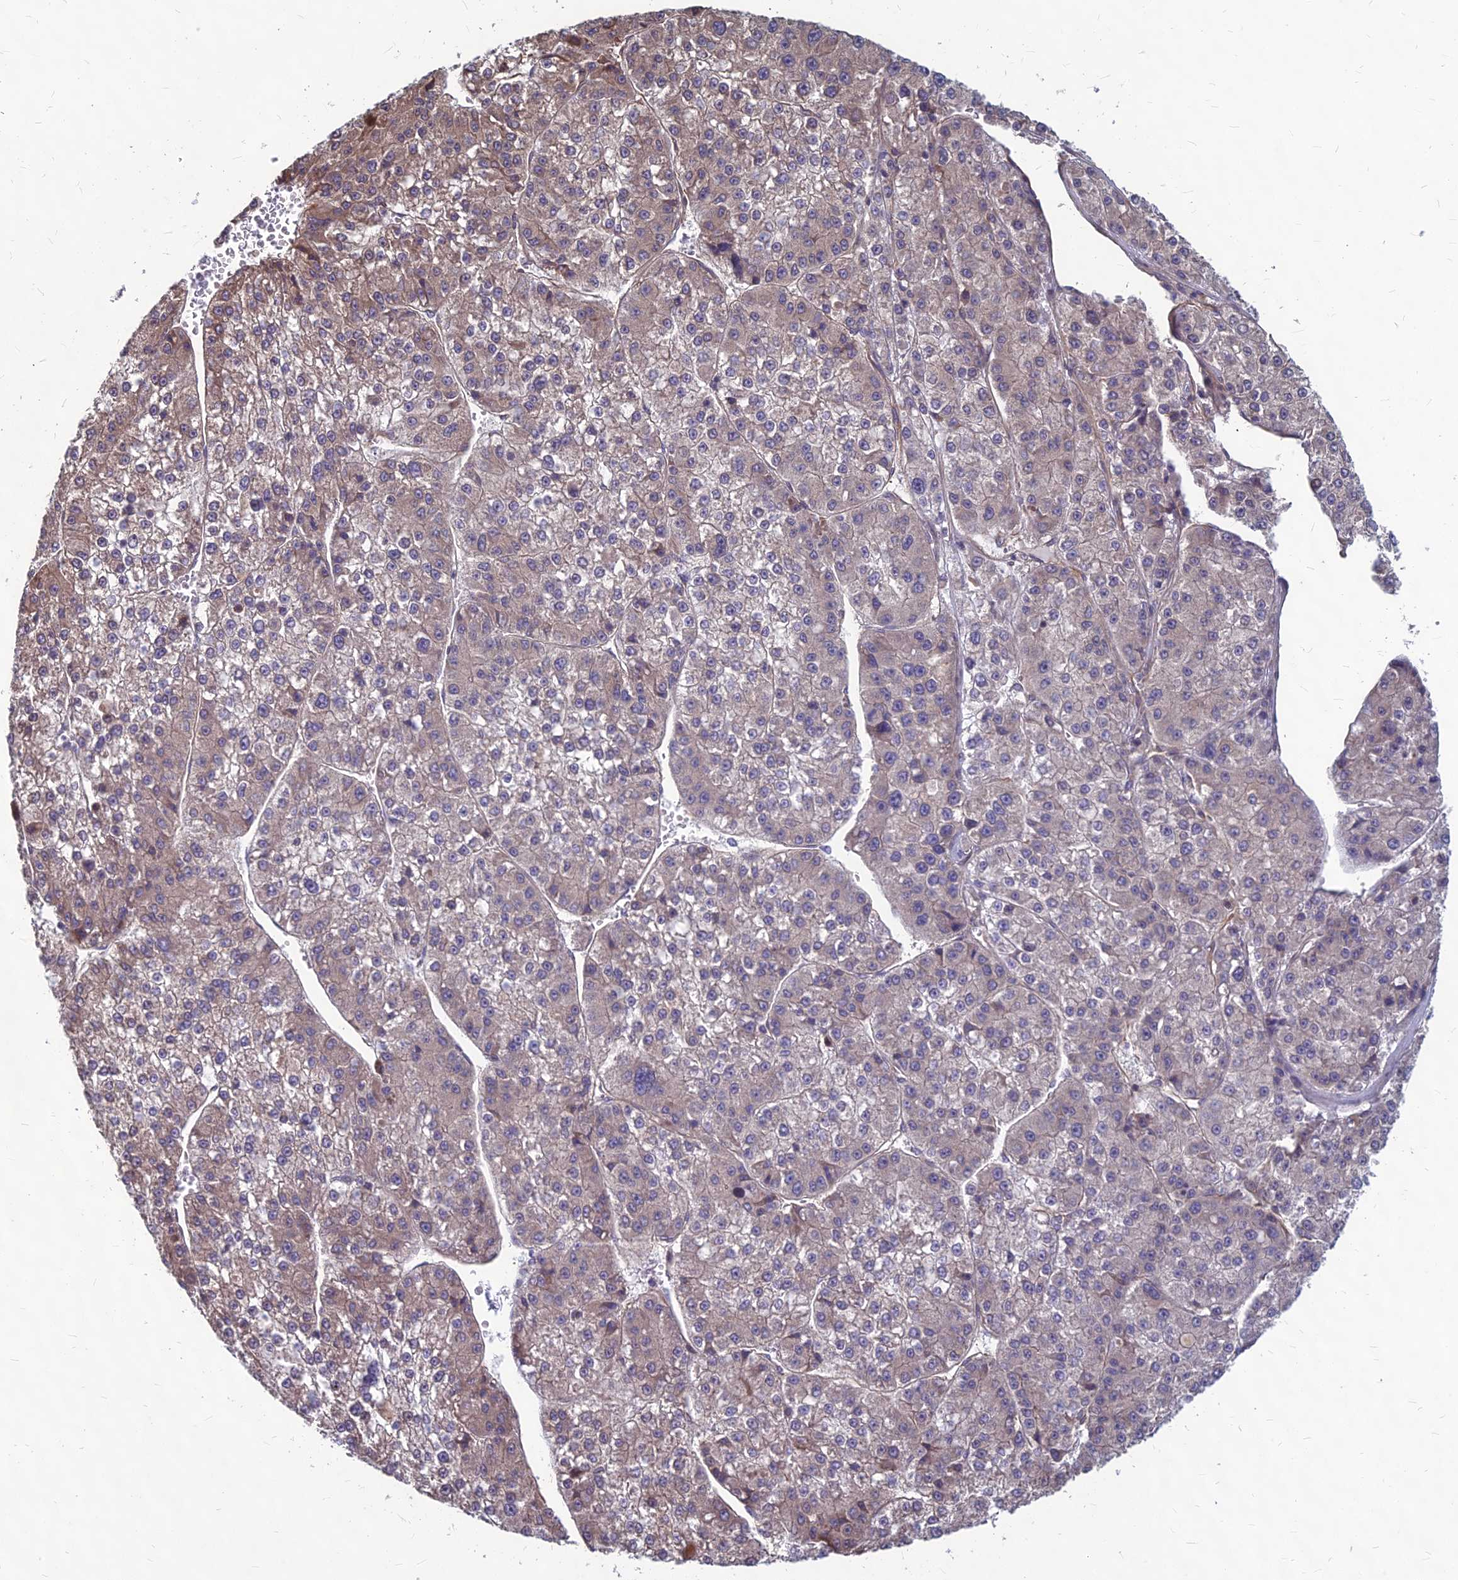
{"staining": {"intensity": "moderate", "quantity": "<25%", "location": "cytoplasmic/membranous"}, "tissue": "liver cancer", "cell_type": "Tumor cells", "image_type": "cancer", "snomed": [{"axis": "morphology", "description": "Carcinoma, Hepatocellular, NOS"}, {"axis": "topography", "description": "Liver"}], "caption": "Human liver cancer stained for a protein (brown) displays moderate cytoplasmic/membranous positive staining in about <25% of tumor cells.", "gene": "LSM6", "patient": {"sex": "female", "age": 73}}